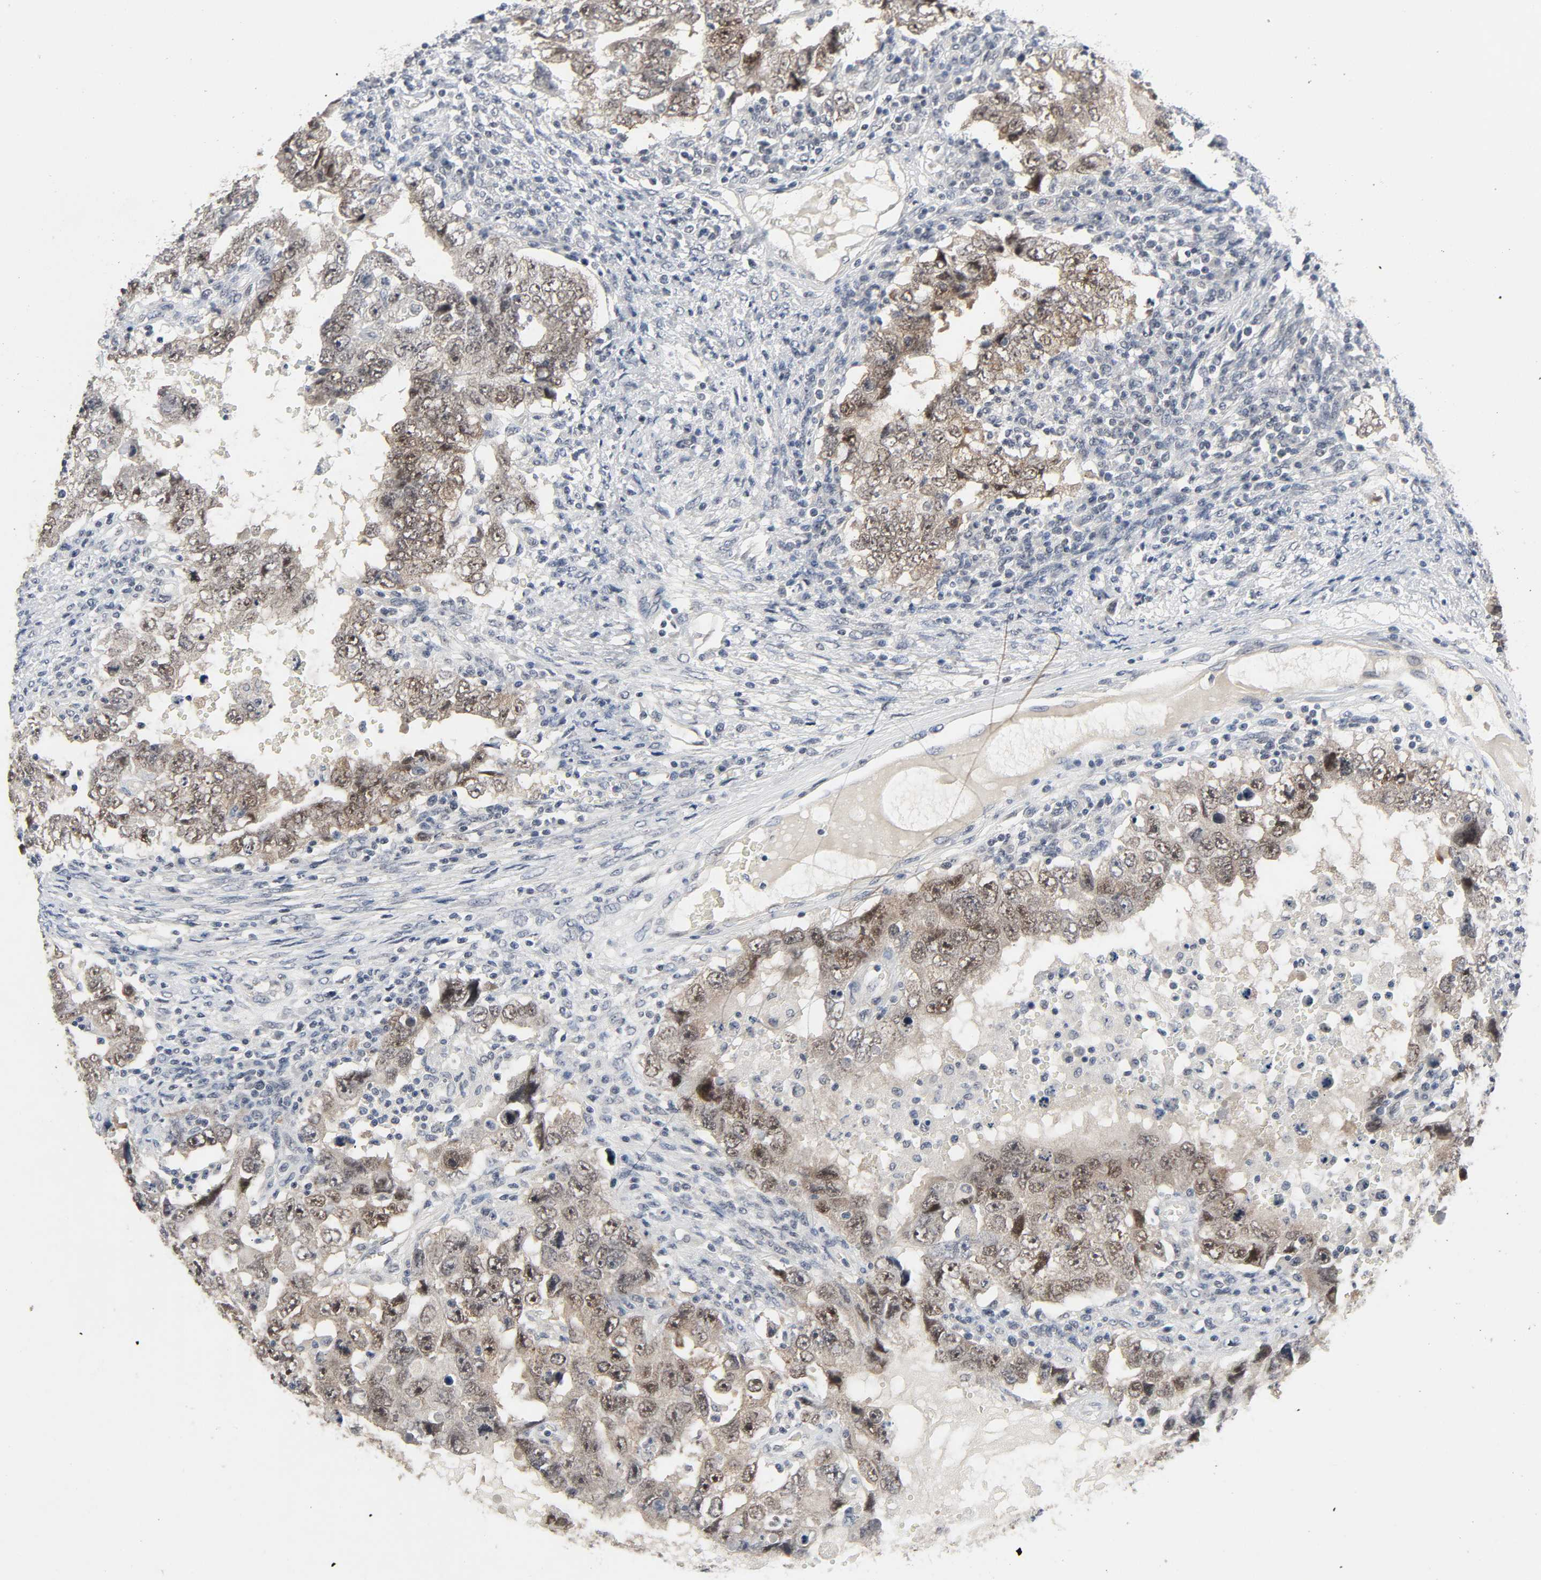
{"staining": {"intensity": "moderate", "quantity": ">75%", "location": "cytoplasmic/membranous,nuclear"}, "tissue": "testis cancer", "cell_type": "Tumor cells", "image_type": "cancer", "snomed": [{"axis": "morphology", "description": "Carcinoma, Embryonal, NOS"}, {"axis": "topography", "description": "Testis"}], "caption": "Human testis cancer stained with a protein marker reveals moderate staining in tumor cells.", "gene": "MAPKAPK5", "patient": {"sex": "male", "age": 26}}